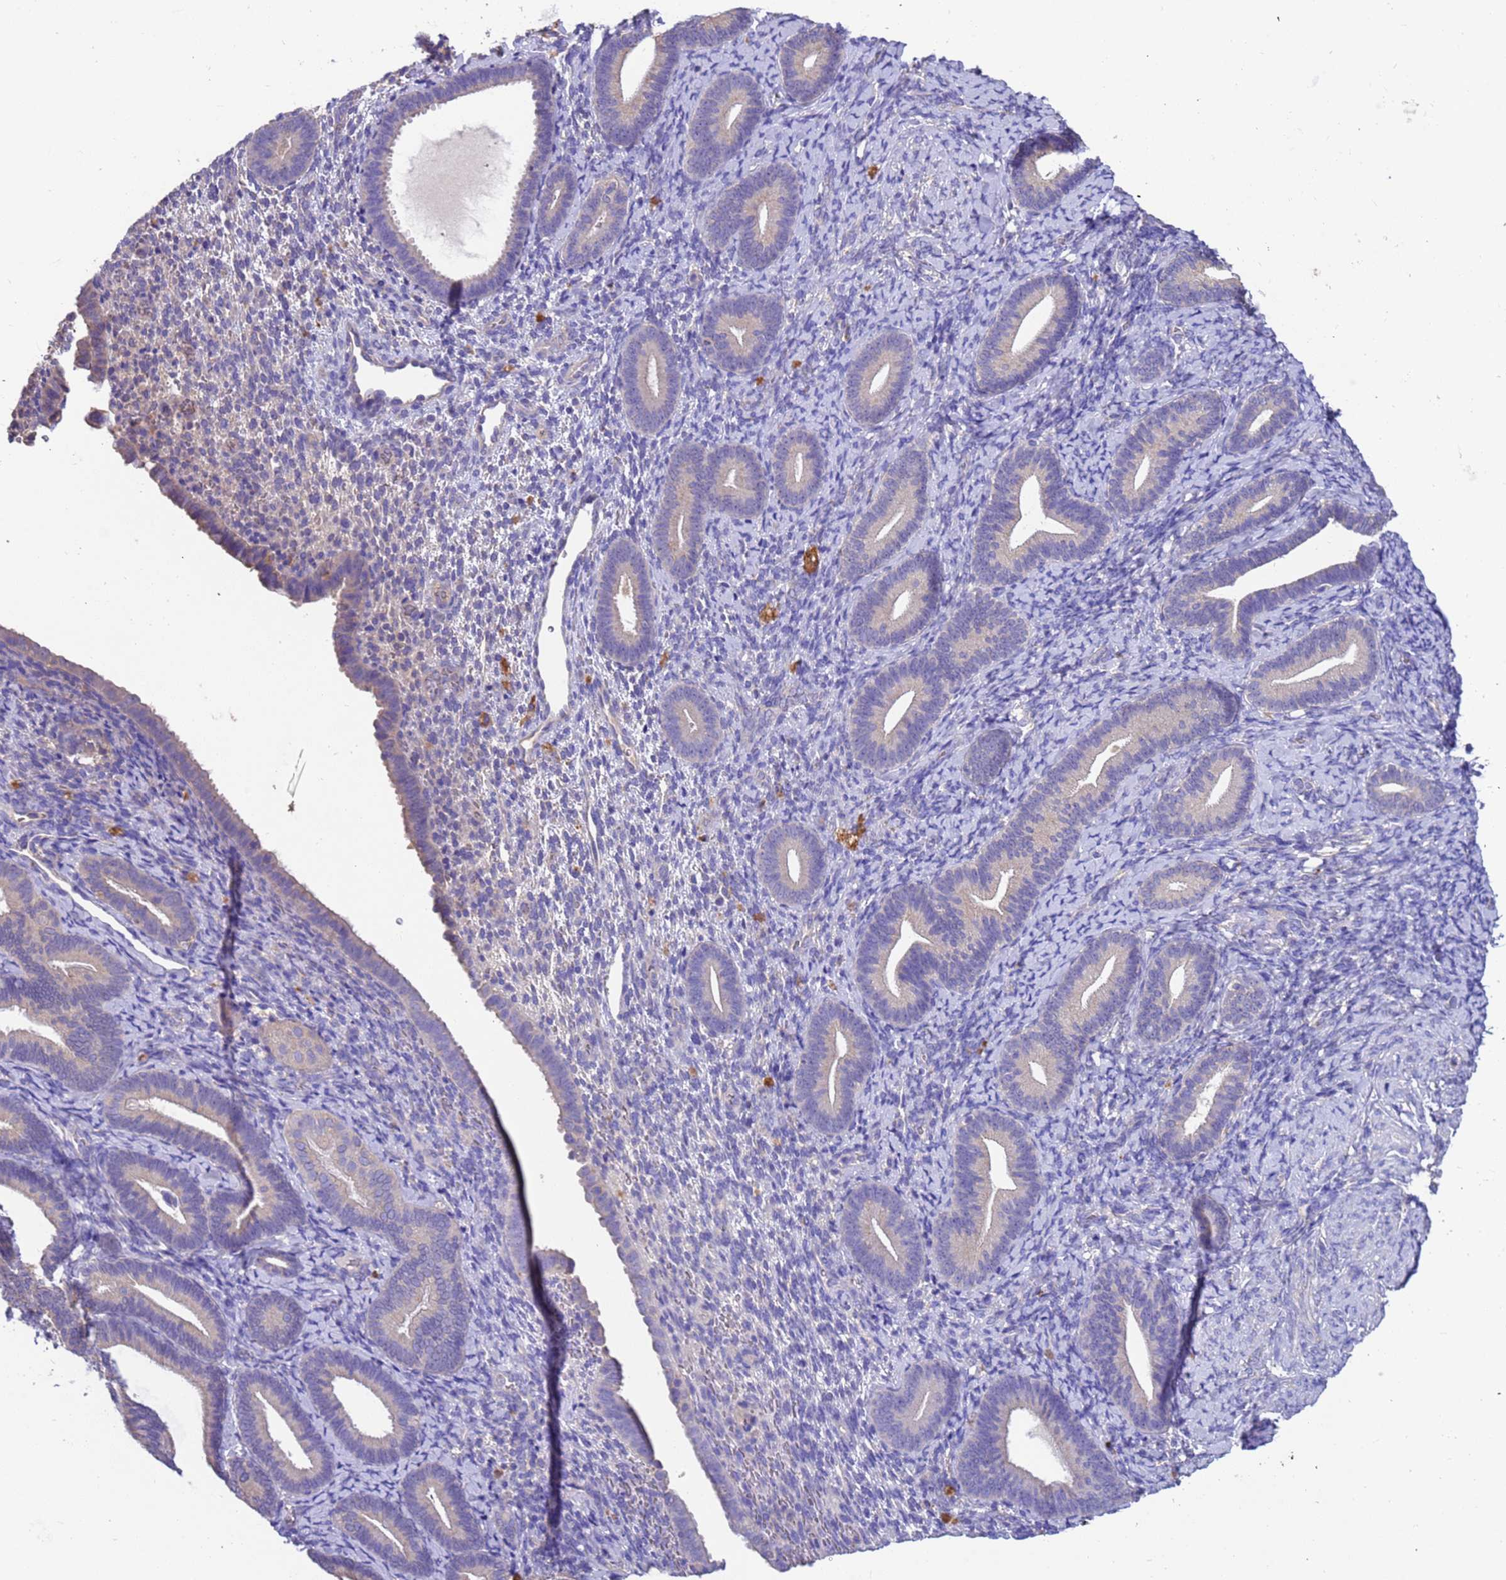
{"staining": {"intensity": "negative", "quantity": "none", "location": "none"}, "tissue": "endometrium", "cell_type": "Cells in endometrial stroma", "image_type": "normal", "snomed": [{"axis": "morphology", "description": "Normal tissue, NOS"}, {"axis": "topography", "description": "Endometrium"}], "caption": "Immunohistochemistry (IHC) photomicrograph of normal endometrium: endometrium stained with DAB reveals no significant protein positivity in cells in endometrial stroma.", "gene": "SRL", "patient": {"sex": "female", "age": 65}}